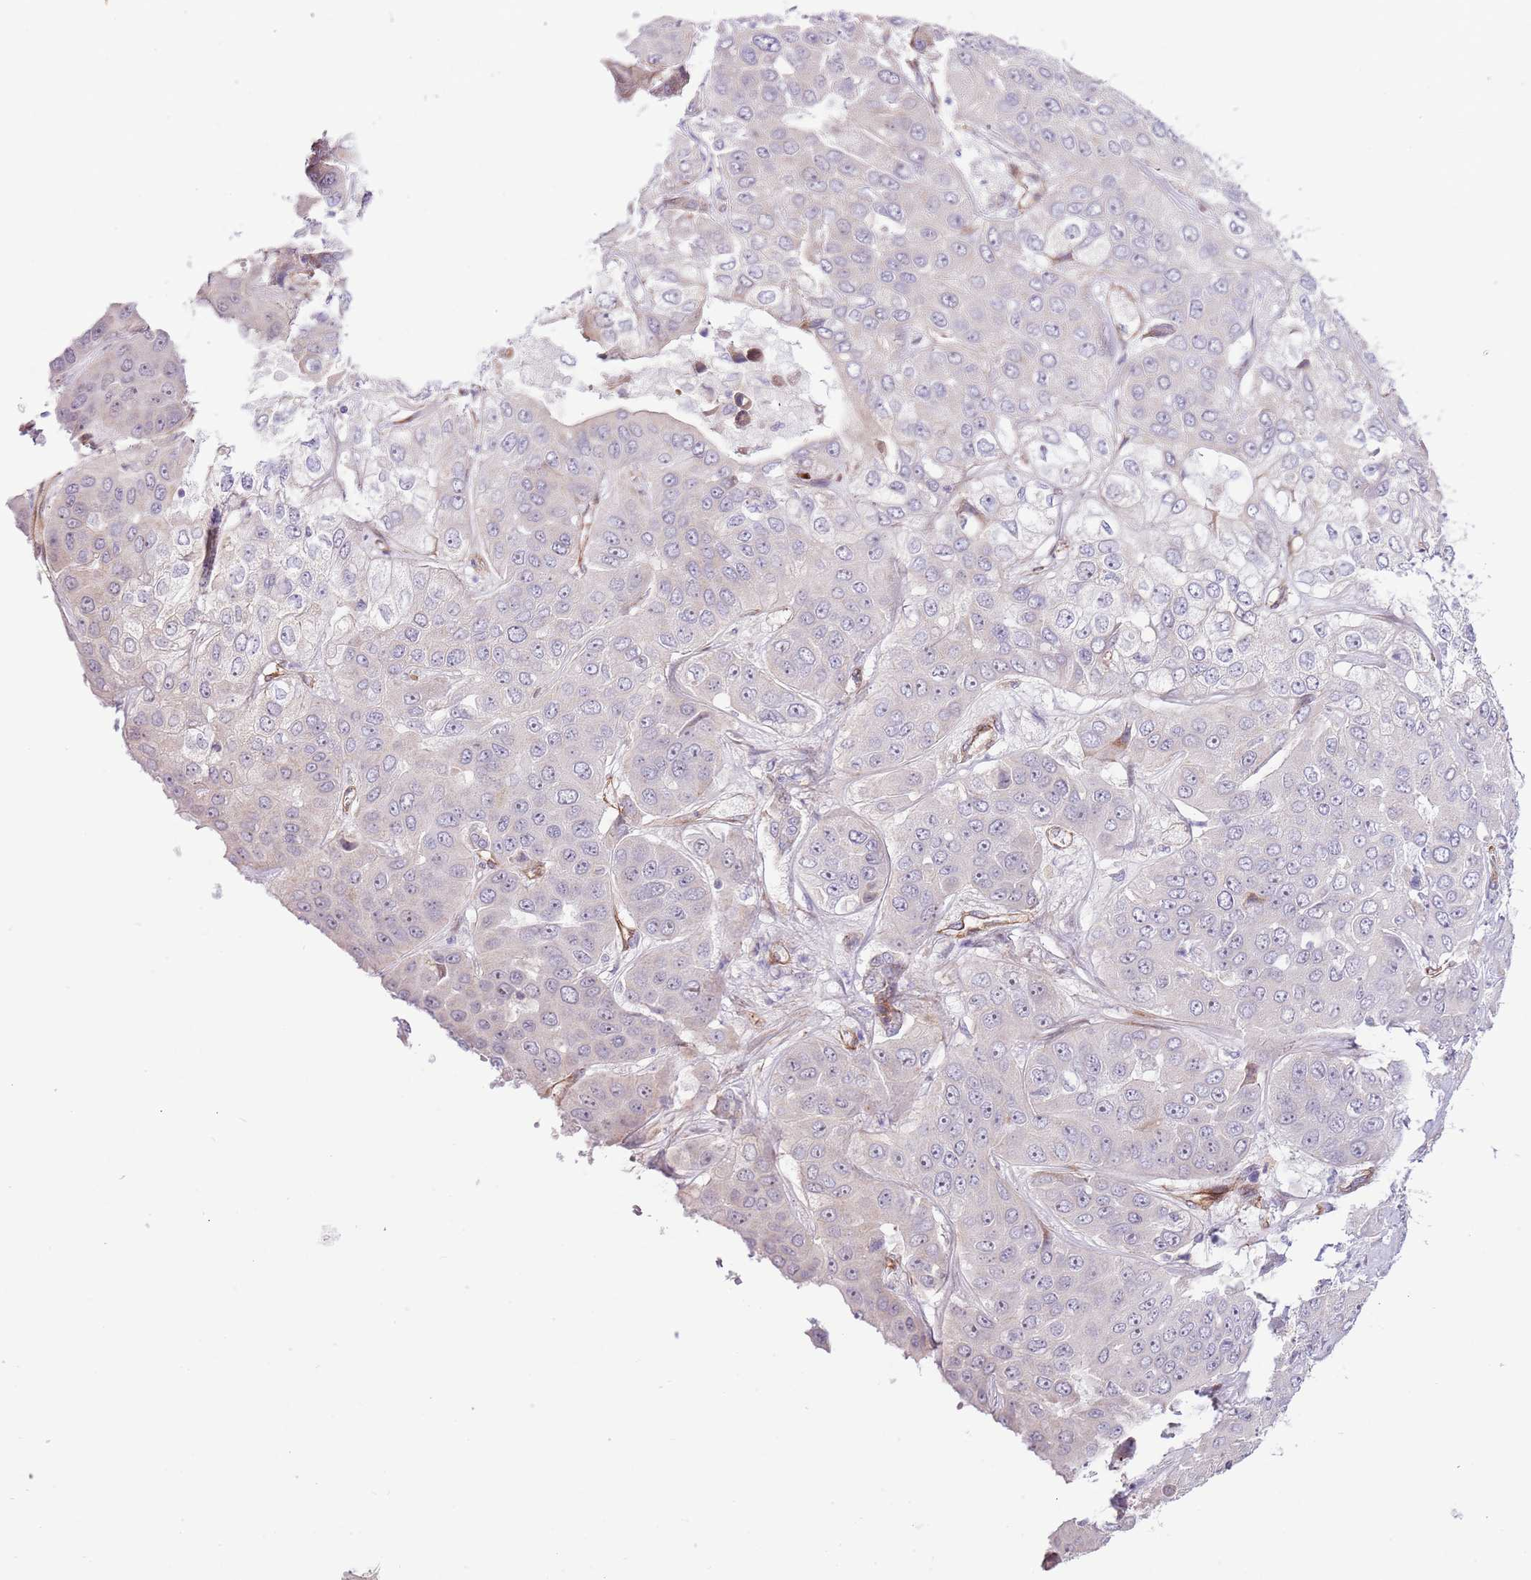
{"staining": {"intensity": "negative", "quantity": "none", "location": "none"}, "tissue": "liver cancer", "cell_type": "Tumor cells", "image_type": "cancer", "snomed": [{"axis": "morphology", "description": "Cholangiocarcinoma"}, {"axis": "topography", "description": "Liver"}], "caption": "A high-resolution histopathology image shows immunohistochemistry (IHC) staining of liver cholangiocarcinoma, which exhibits no significant expression in tumor cells. Nuclei are stained in blue.", "gene": "NEK3", "patient": {"sex": "female", "age": 52}}